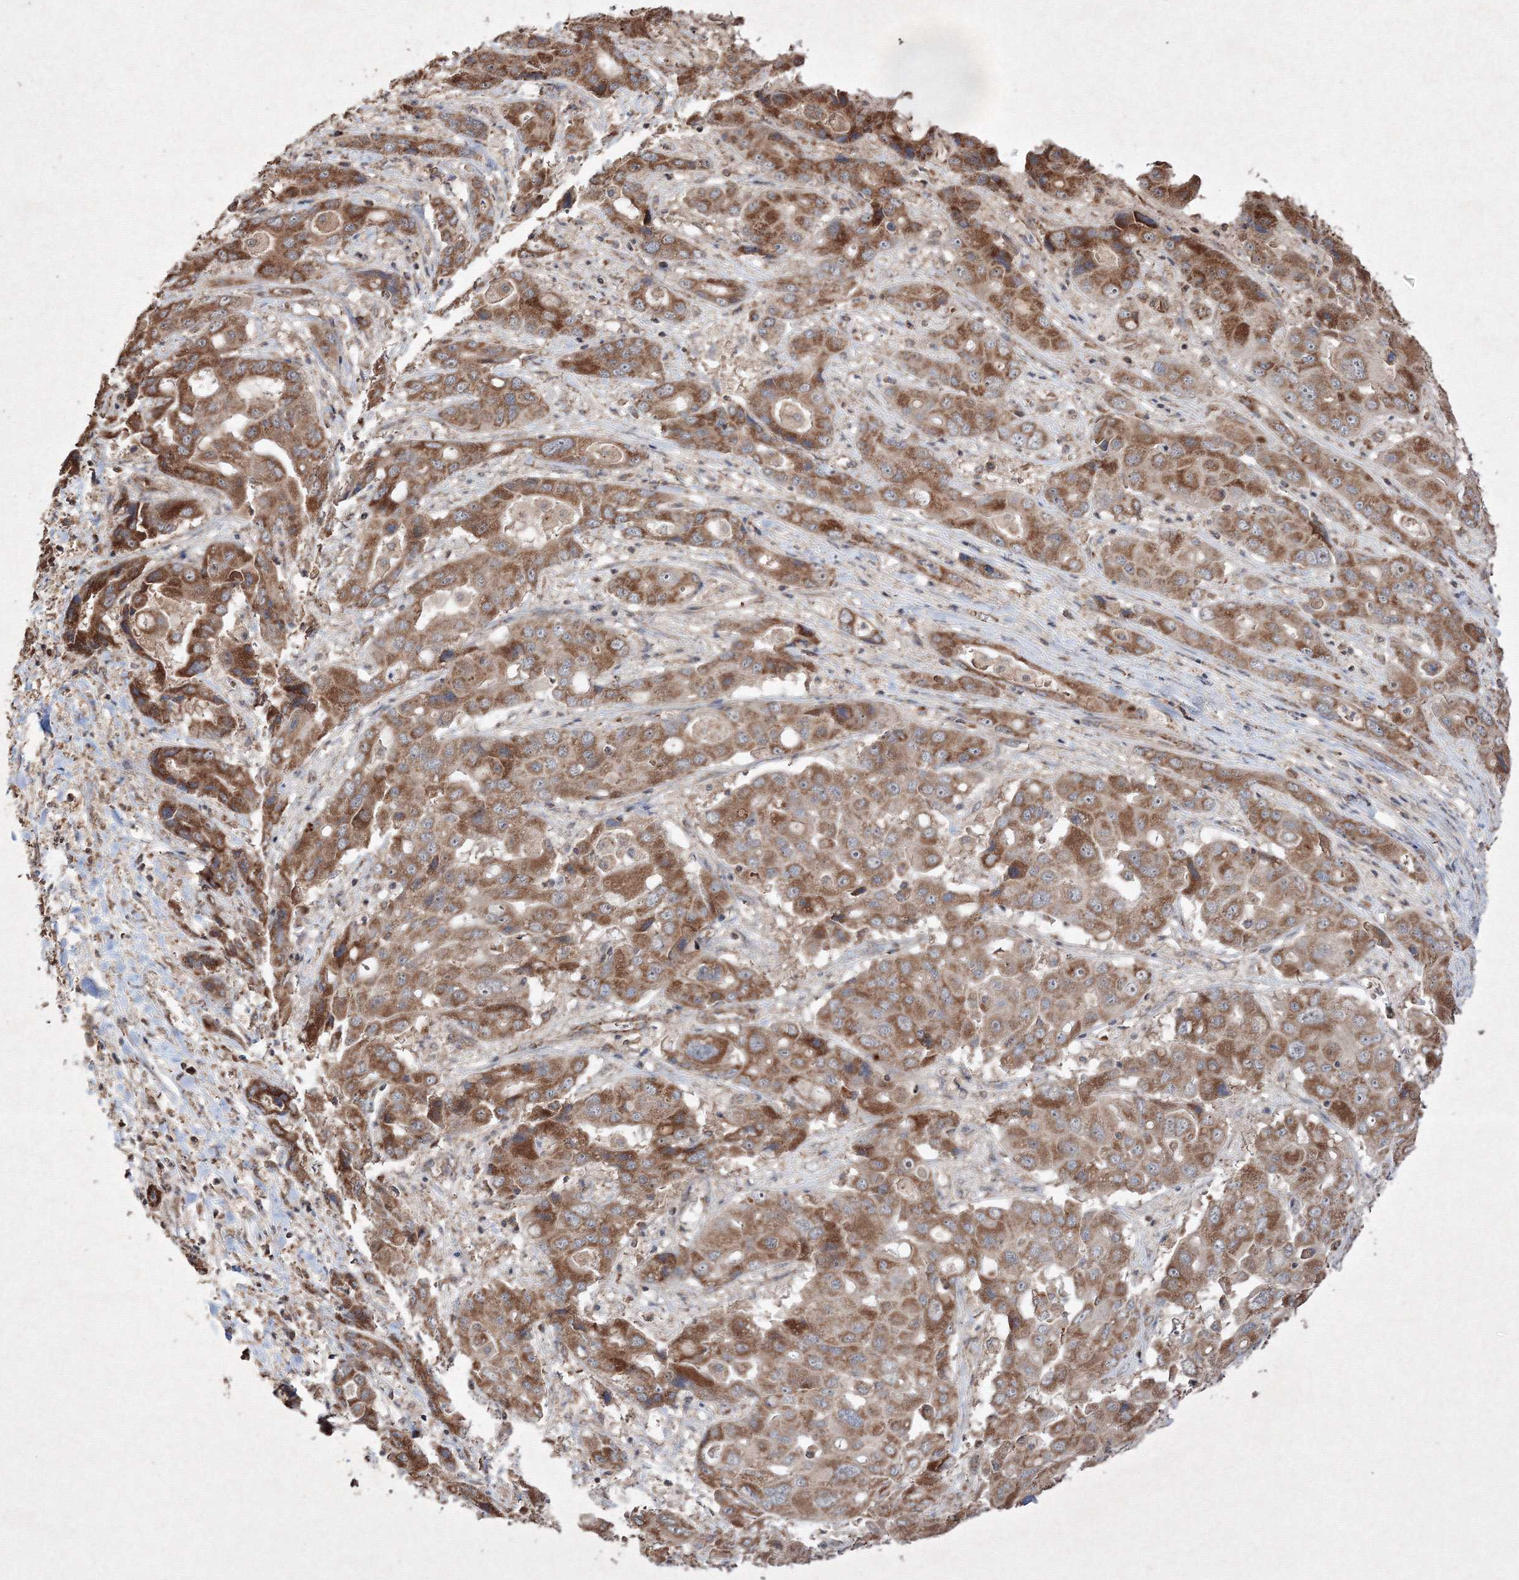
{"staining": {"intensity": "moderate", "quantity": ">75%", "location": "cytoplasmic/membranous"}, "tissue": "liver cancer", "cell_type": "Tumor cells", "image_type": "cancer", "snomed": [{"axis": "morphology", "description": "Cholangiocarcinoma"}, {"axis": "topography", "description": "Liver"}], "caption": "Cholangiocarcinoma (liver) stained with DAB immunohistochemistry demonstrates medium levels of moderate cytoplasmic/membranous expression in about >75% of tumor cells. Immunohistochemistry (ihc) stains the protein of interest in brown and the nuclei are stained blue.", "gene": "GRSF1", "patient": {"sex": "male", "age": 67}}